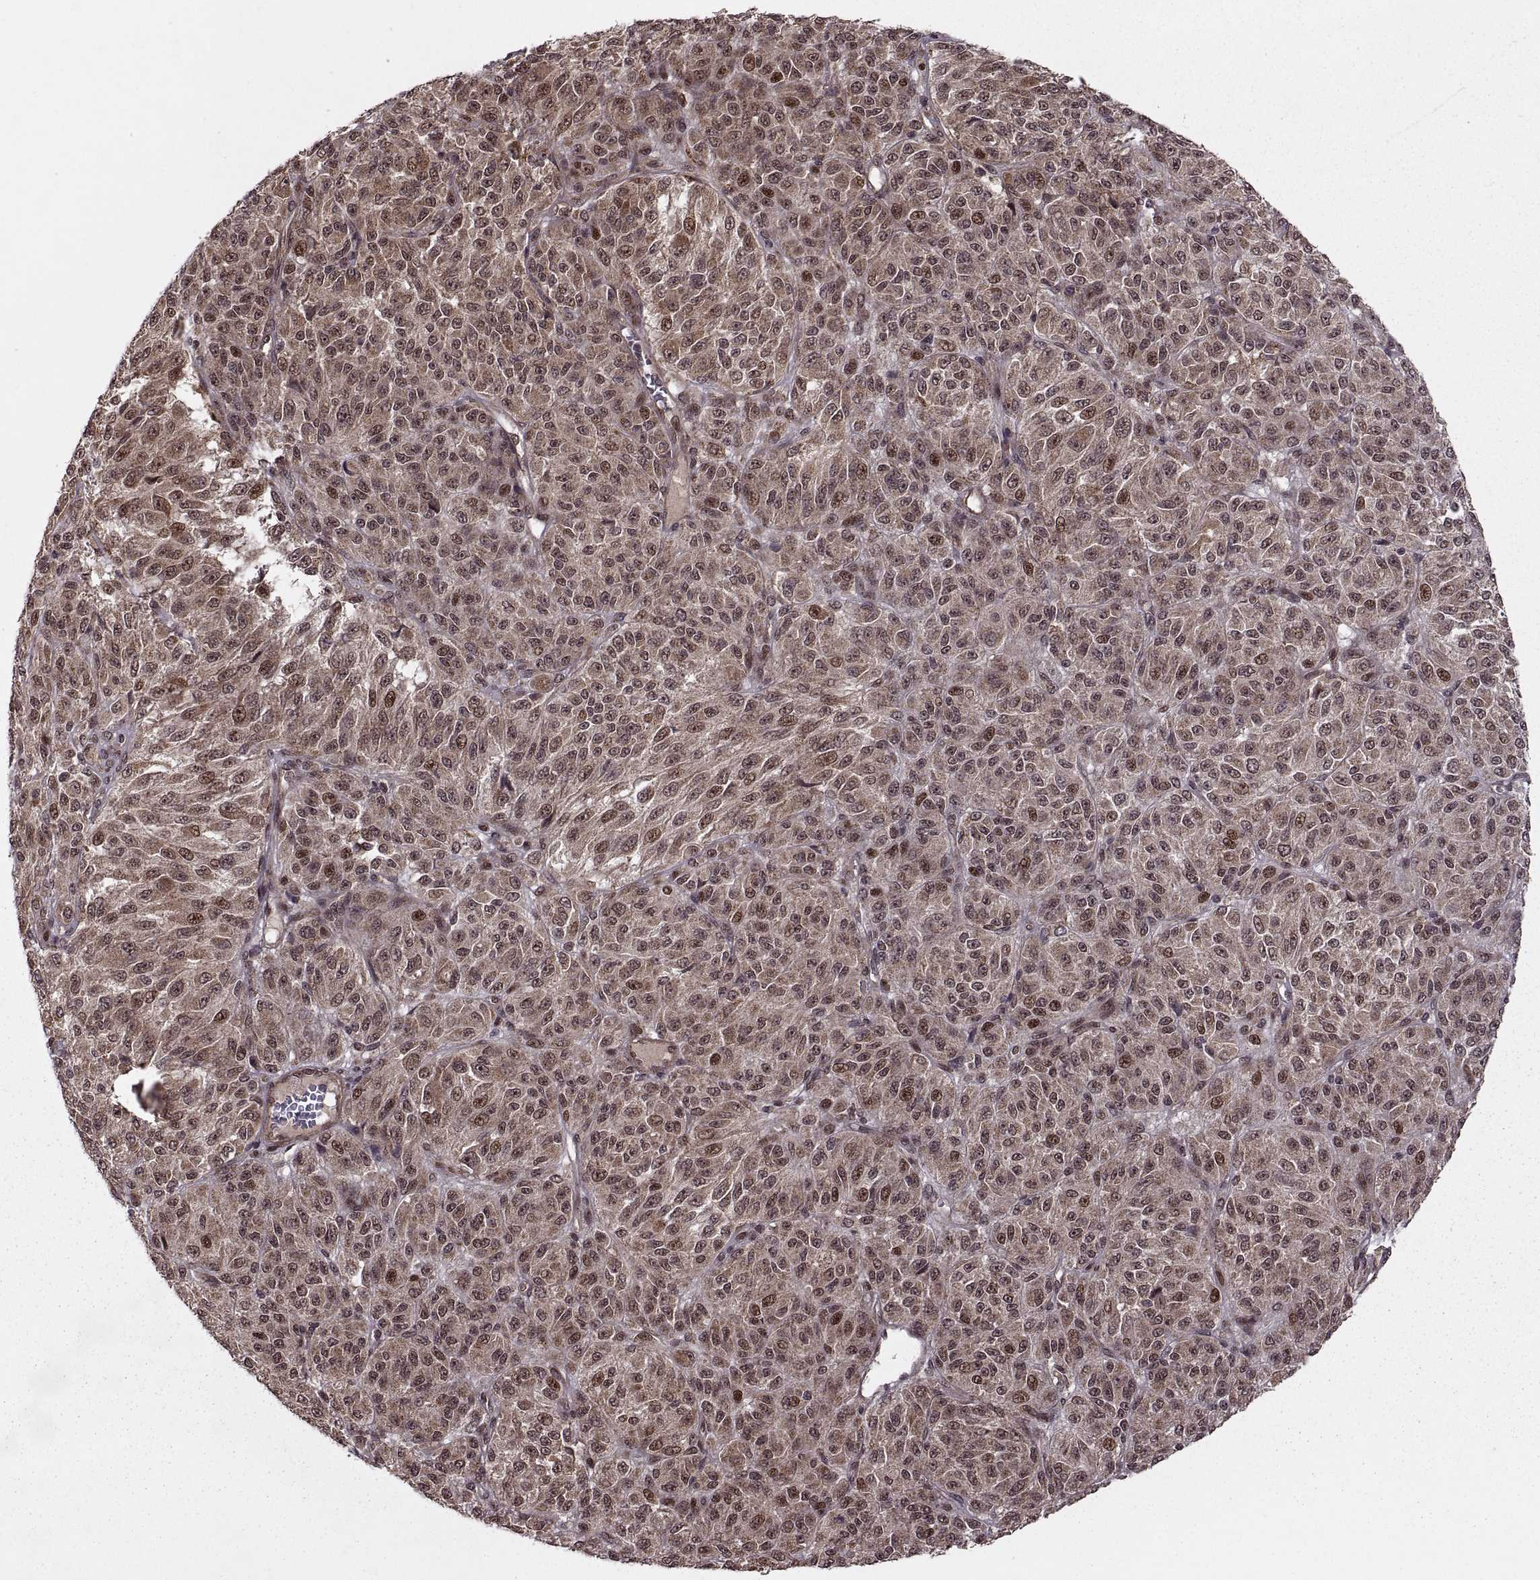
{"staining": {"intensity": "weak", "quantity": ">75%", "location": "cytoplasmic/membranous,nuclear"}, "tissue": "melanoma", "cell_type": "Tumor cells", "image_type": "cancer", "snomed": [{"axis": "morphology", "description": "Malignant melanoma, Metastatic site"}, {"axis": "topography", "description": "Brain"}], "caption": "The photomicrograph displays immunohistochemical staining of melanoma. There is weak cytoplasmic/membranous and nuclear expression is appreciated in about >75% of tumor cells.", "gene": "PTOV1", "patient": {"sex": "female", "age": 56}}